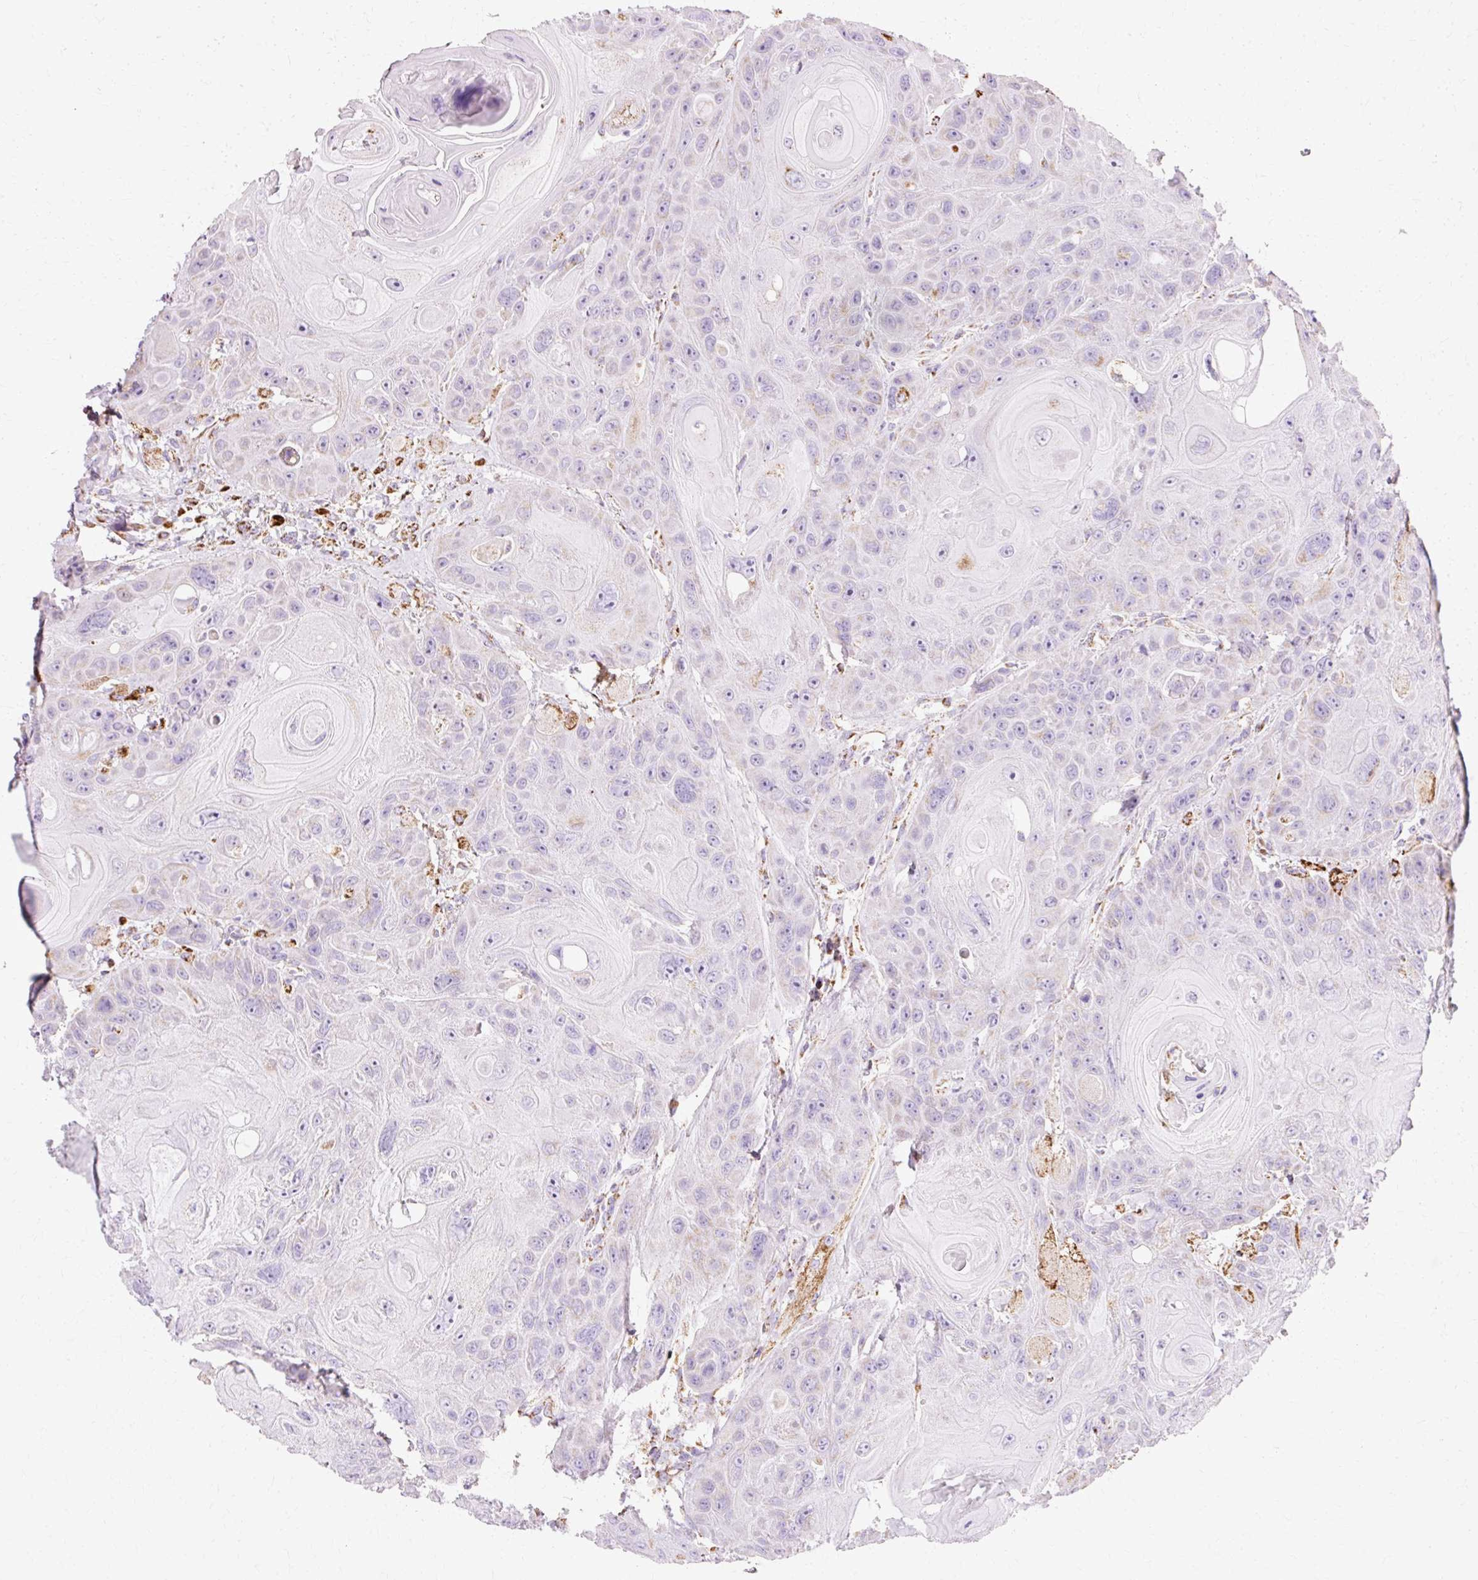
{"staining": {"intensity": "negative", "quantity": "none", "location": "none"}, "tissue": "head and neck cancer", "cell_type": "Tumor cells", "image_type": "cancer", "snomed": [{"axis": "morphology", "description": "Squamous cell carcinoma, NOS"}, {"axis": "topography", "description": "Head-Neck"}], "caption": "An image of human head and neck cancer is negative for staining in tumor cells.", "gene": "ATP5PO", "patient": {"sex": "female", "age": 59}}